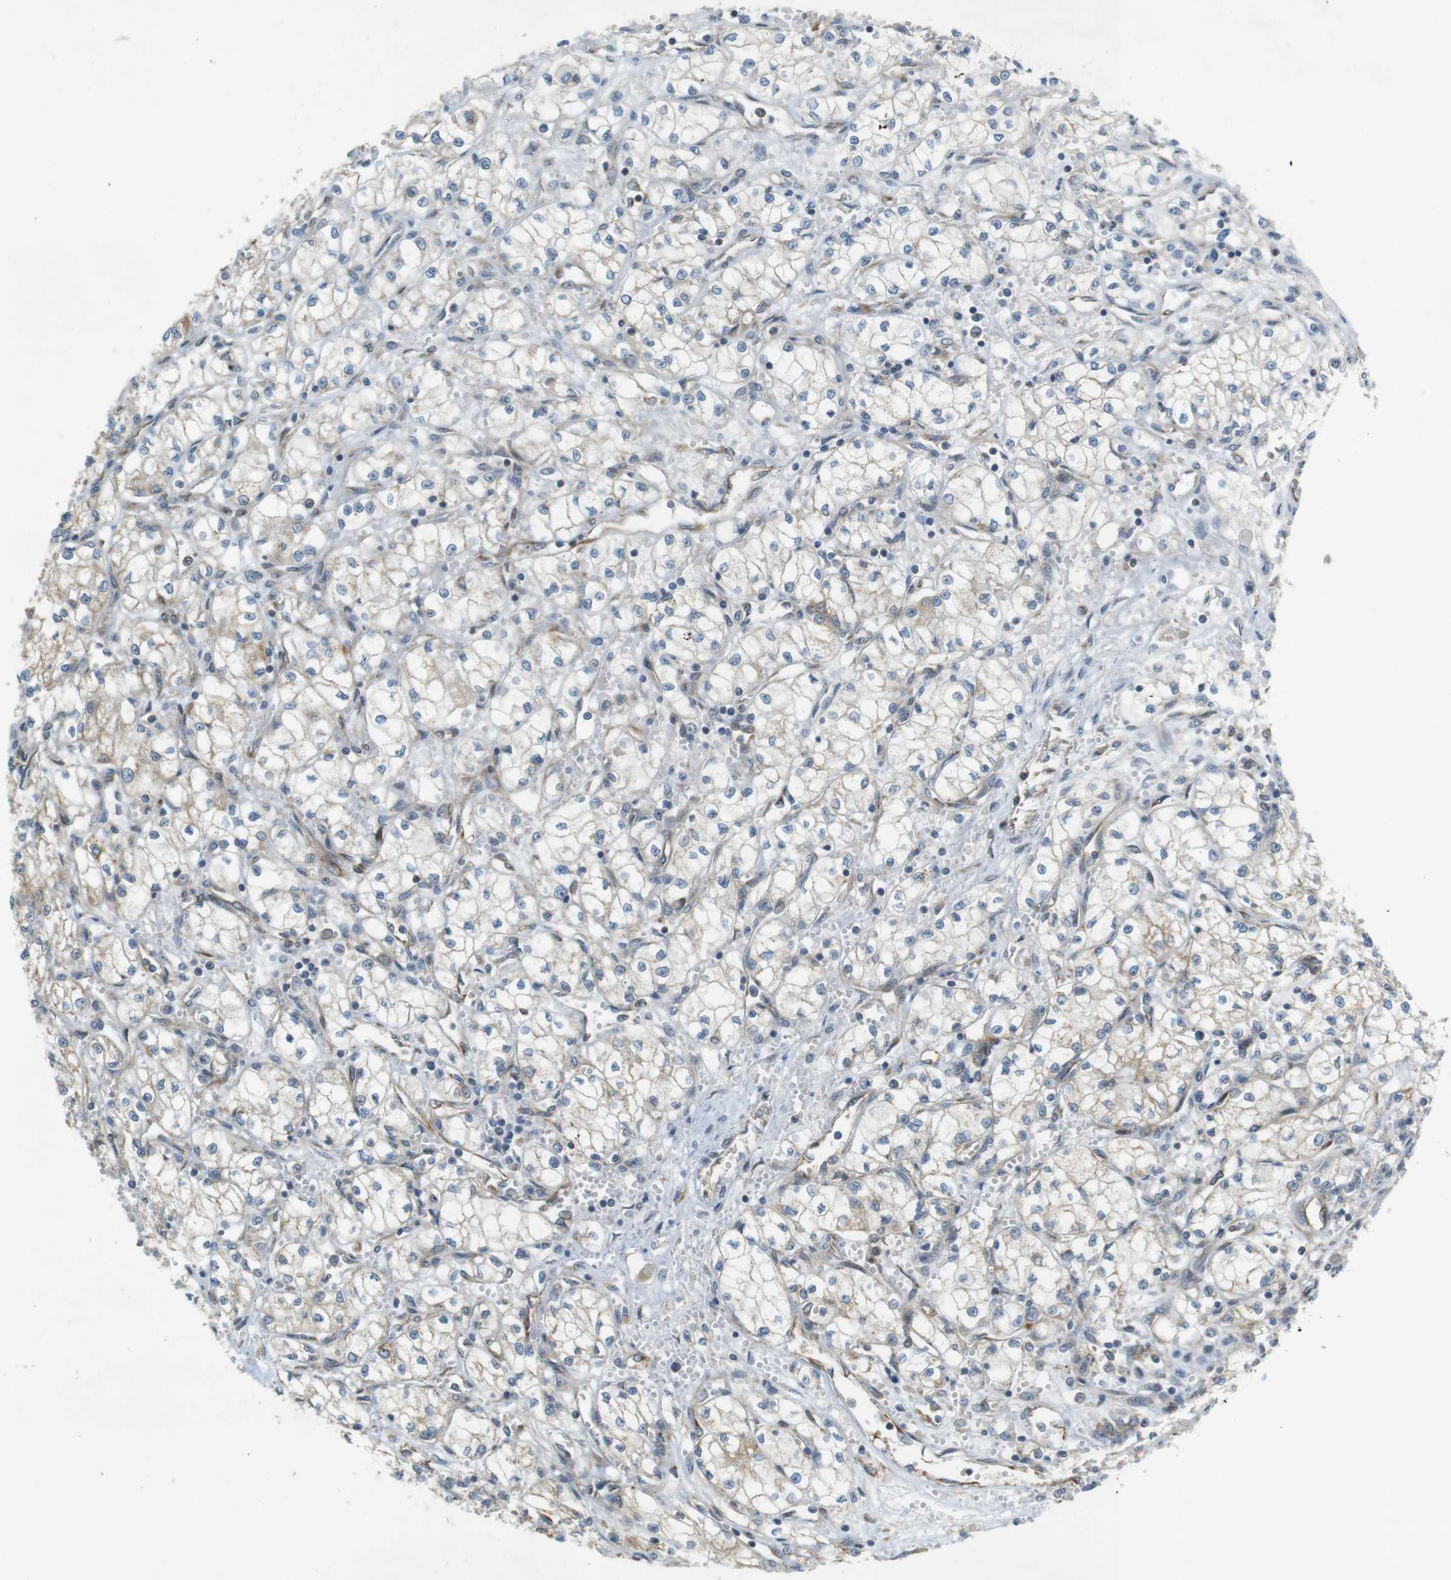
{"staining": {"intensity": "weak", "quantity": "25%-75%", "location": "cytoplasmic/membranous"}, "tissue": "renal cancer", "cell_type": "Tumor cells", "image_type": "cancer", "snomed": [{"axis": "morphology", "description": "Normal tissue, NOS"}, {"axis": "morphology", "description": "Adenocarcinoma, NOS"}, {"axis": "topography", "description": "Kidney"}], "caption": "An image of renal adenocarcinoma stained for a protein demonstrates weak cytoplasmic/membranous brown staining in tumor cells. (Brightfield microscopy of DAB IHC at high magnification).", "gene": "SLC41A1", "patient": {"sex": "male", "age": 59}}